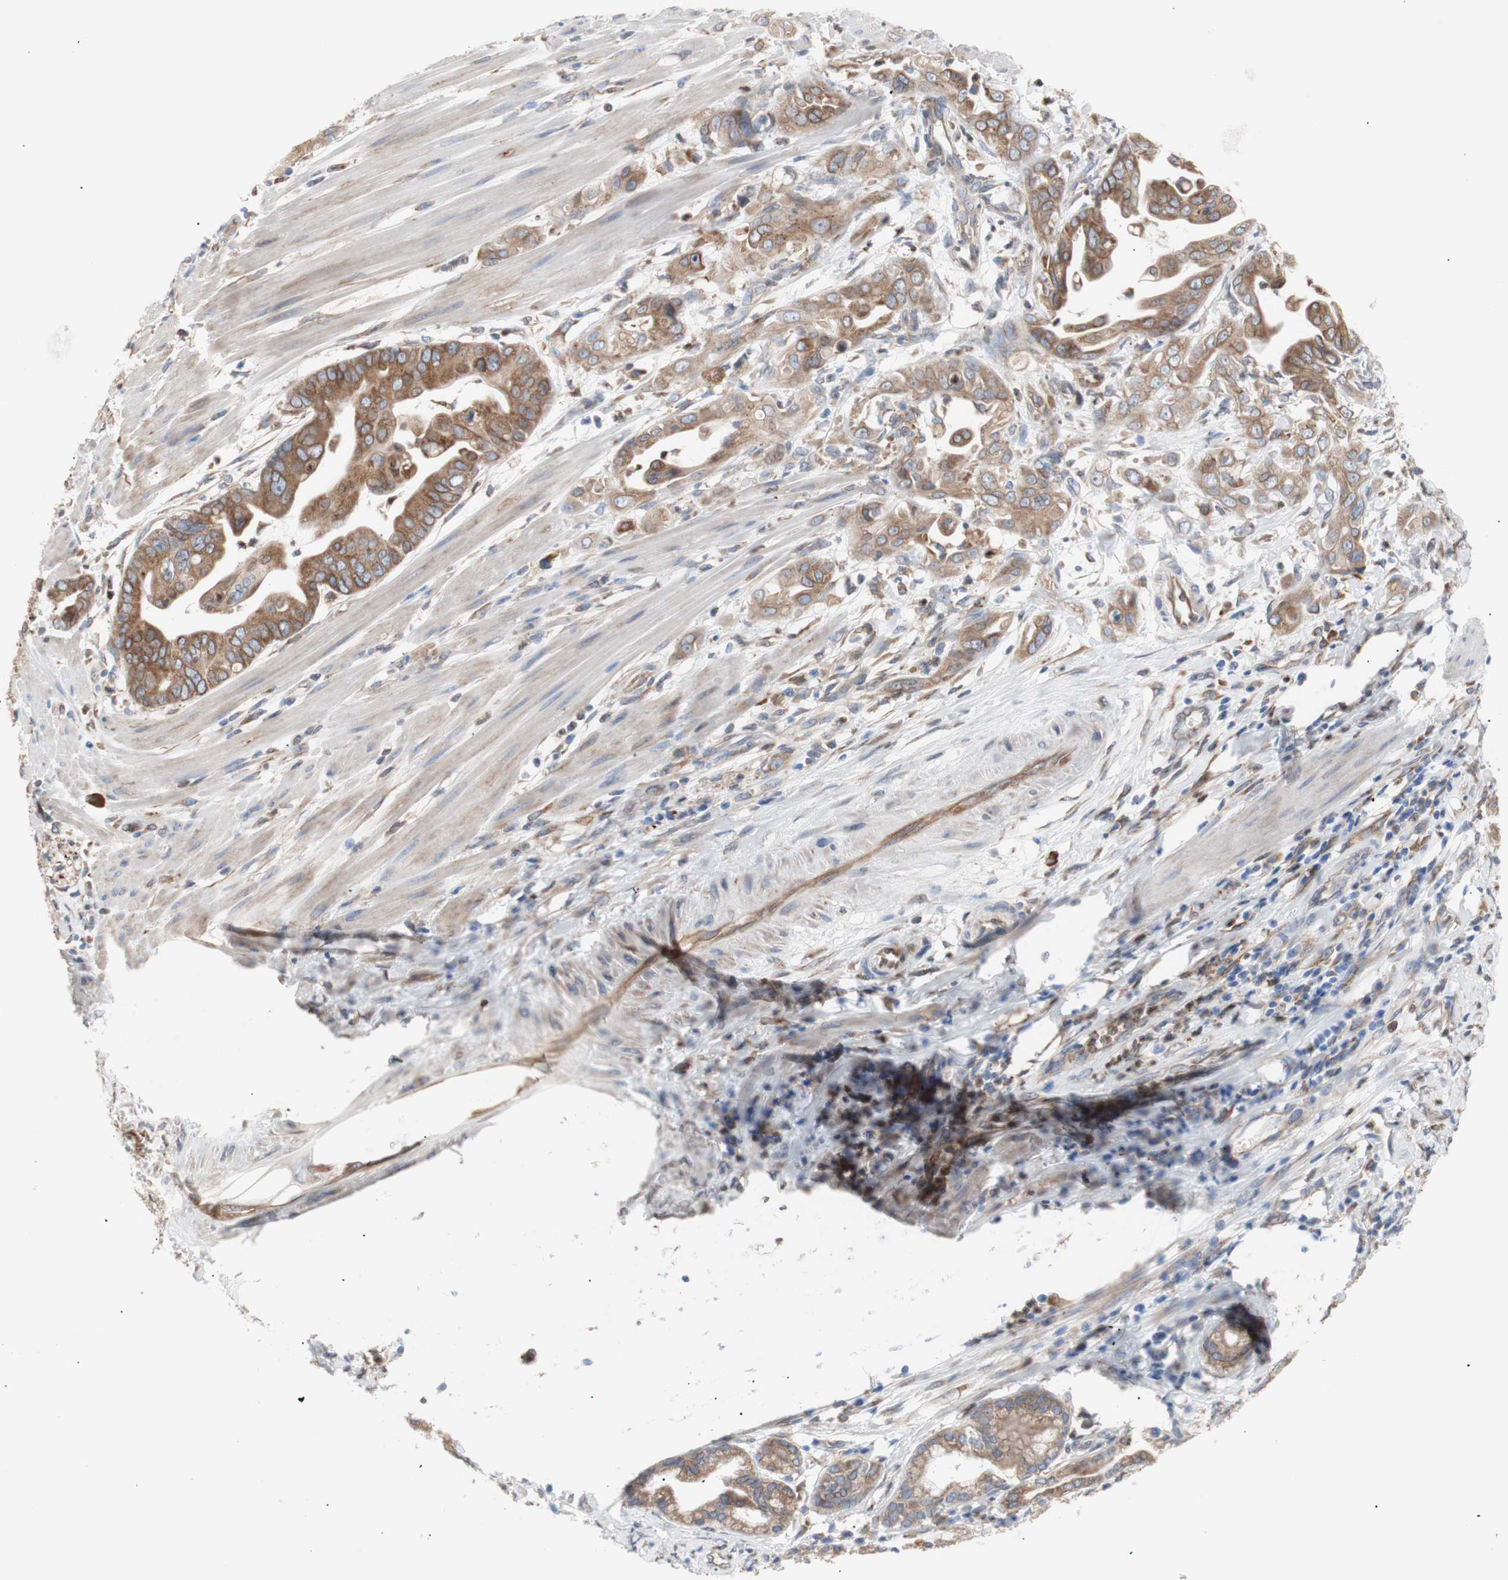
{"staining": {"intensity": "moderate", "quantity": ">75%", "location": "cytoplasmic/membranous"}, "tissue": "pancreatic cancer", "cell_type": "Tumor cells", "image_type": "cancer", "snomed": [{"axis": "morphology", "description": "Adenocarcinoma, NOS"}, {"axis": "topography", "description": "Pancreas"}], "caption": "This image shows IHC staining of human pancreatic cancer, with medium moderate cytoplasmic/membranous expression in about >75% of tumor cells.", "gene": "ERLIN1", "patient": {"sex": "female", "age": 75}}